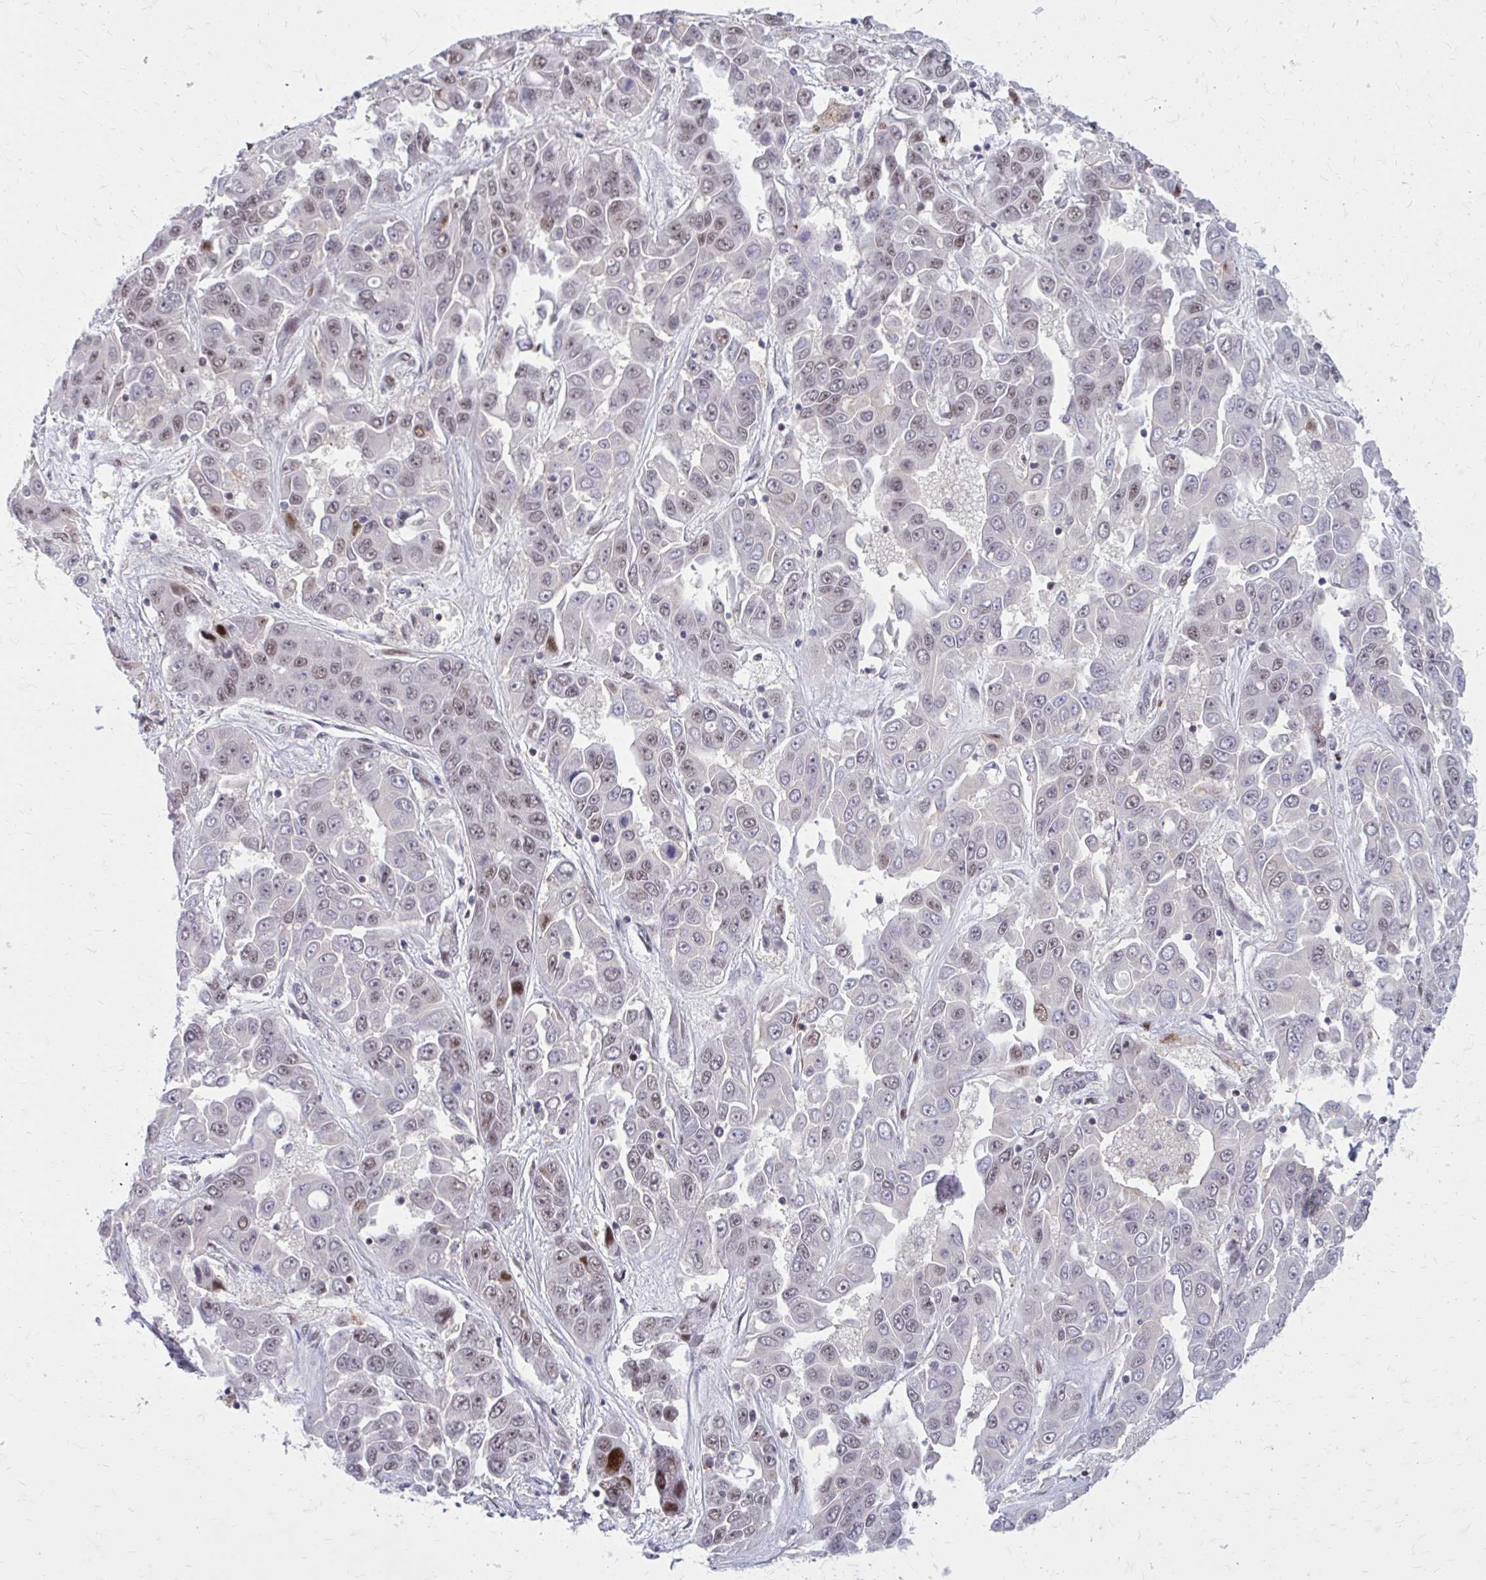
{"staining": {"intensity": "weak", "quantity": "25%-75%", "location": "nuclear"}, "tissue": "liver cancer", "cell_type": "Tumor cells", "image_type": "cancer", "snomed": [{"axis": "morphology", "description": "Cholangiocarcinoma"}, {"axis": "topography", "description": "Liver"}], "caption": "DAB immunohistochemical staining of liver cancer reveals weak nuclear protein positivity in approximately 25%-75% of tumor cells.", "gene": "PSME4", "patient": {"sex": "female", "age": 52}}